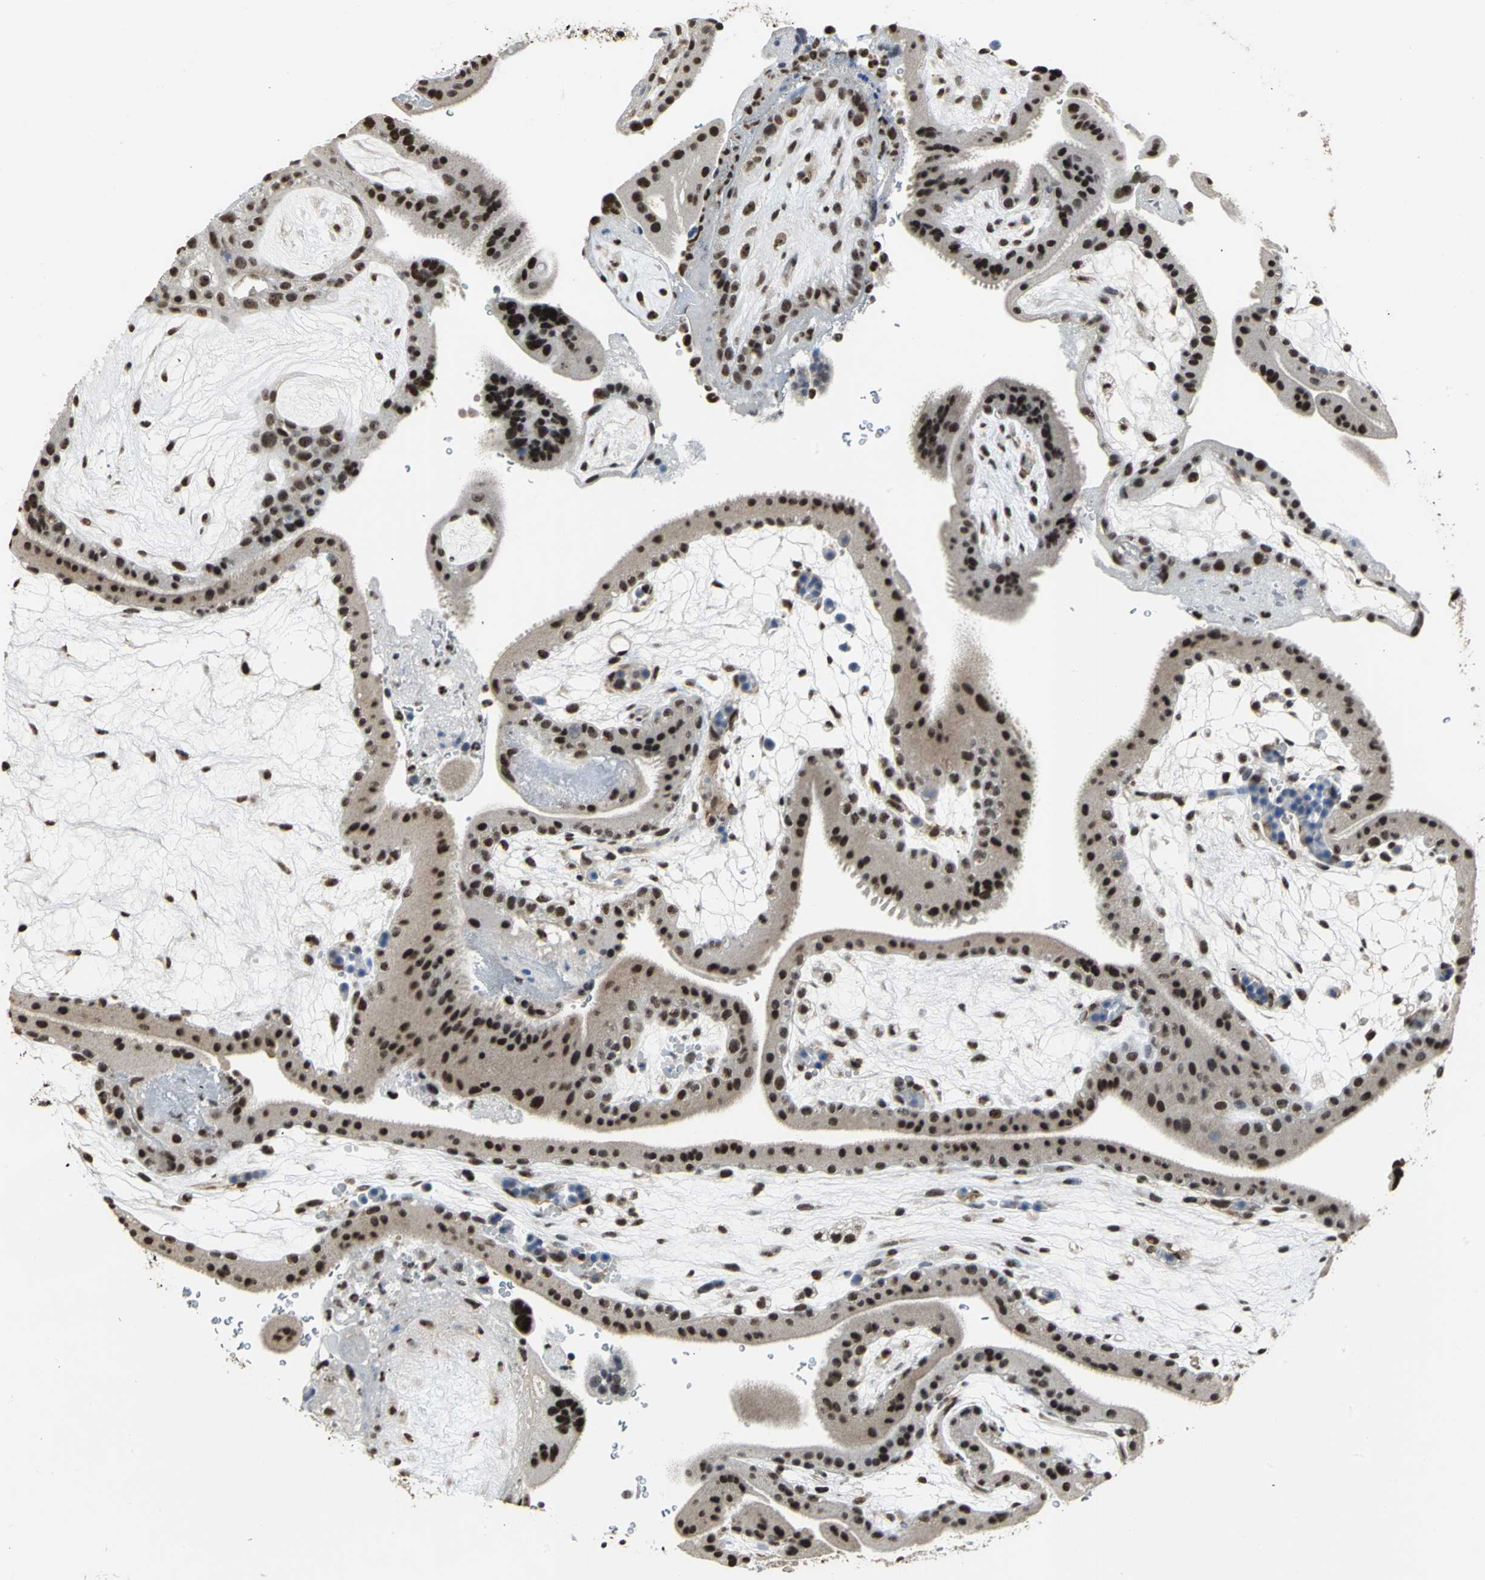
{"staining": {"intensity": "strong", "quantity": ">75%", "location": "nuclear"}, "tissue": "placenta", "cell_type": "Trophoblastic cells", "image_type": "normal", "snomed": [{"axis": "morphology", "description": "Normal tissue, NOS"}, {"axis": "topography", "description": "Placenta"}], "caption": "Immunohistochemistry (IHC) histopathology image of unremarkable placenta: human placenta stained using immunohistochemistry (IHC) exhibits high levels of strong protein expression localized specifically in the nuclear of trophoblastic cells, appearing as a nuclear brown color.", "gene": "CCDC88C", "patient": {"sex": "female", "age": 19}}